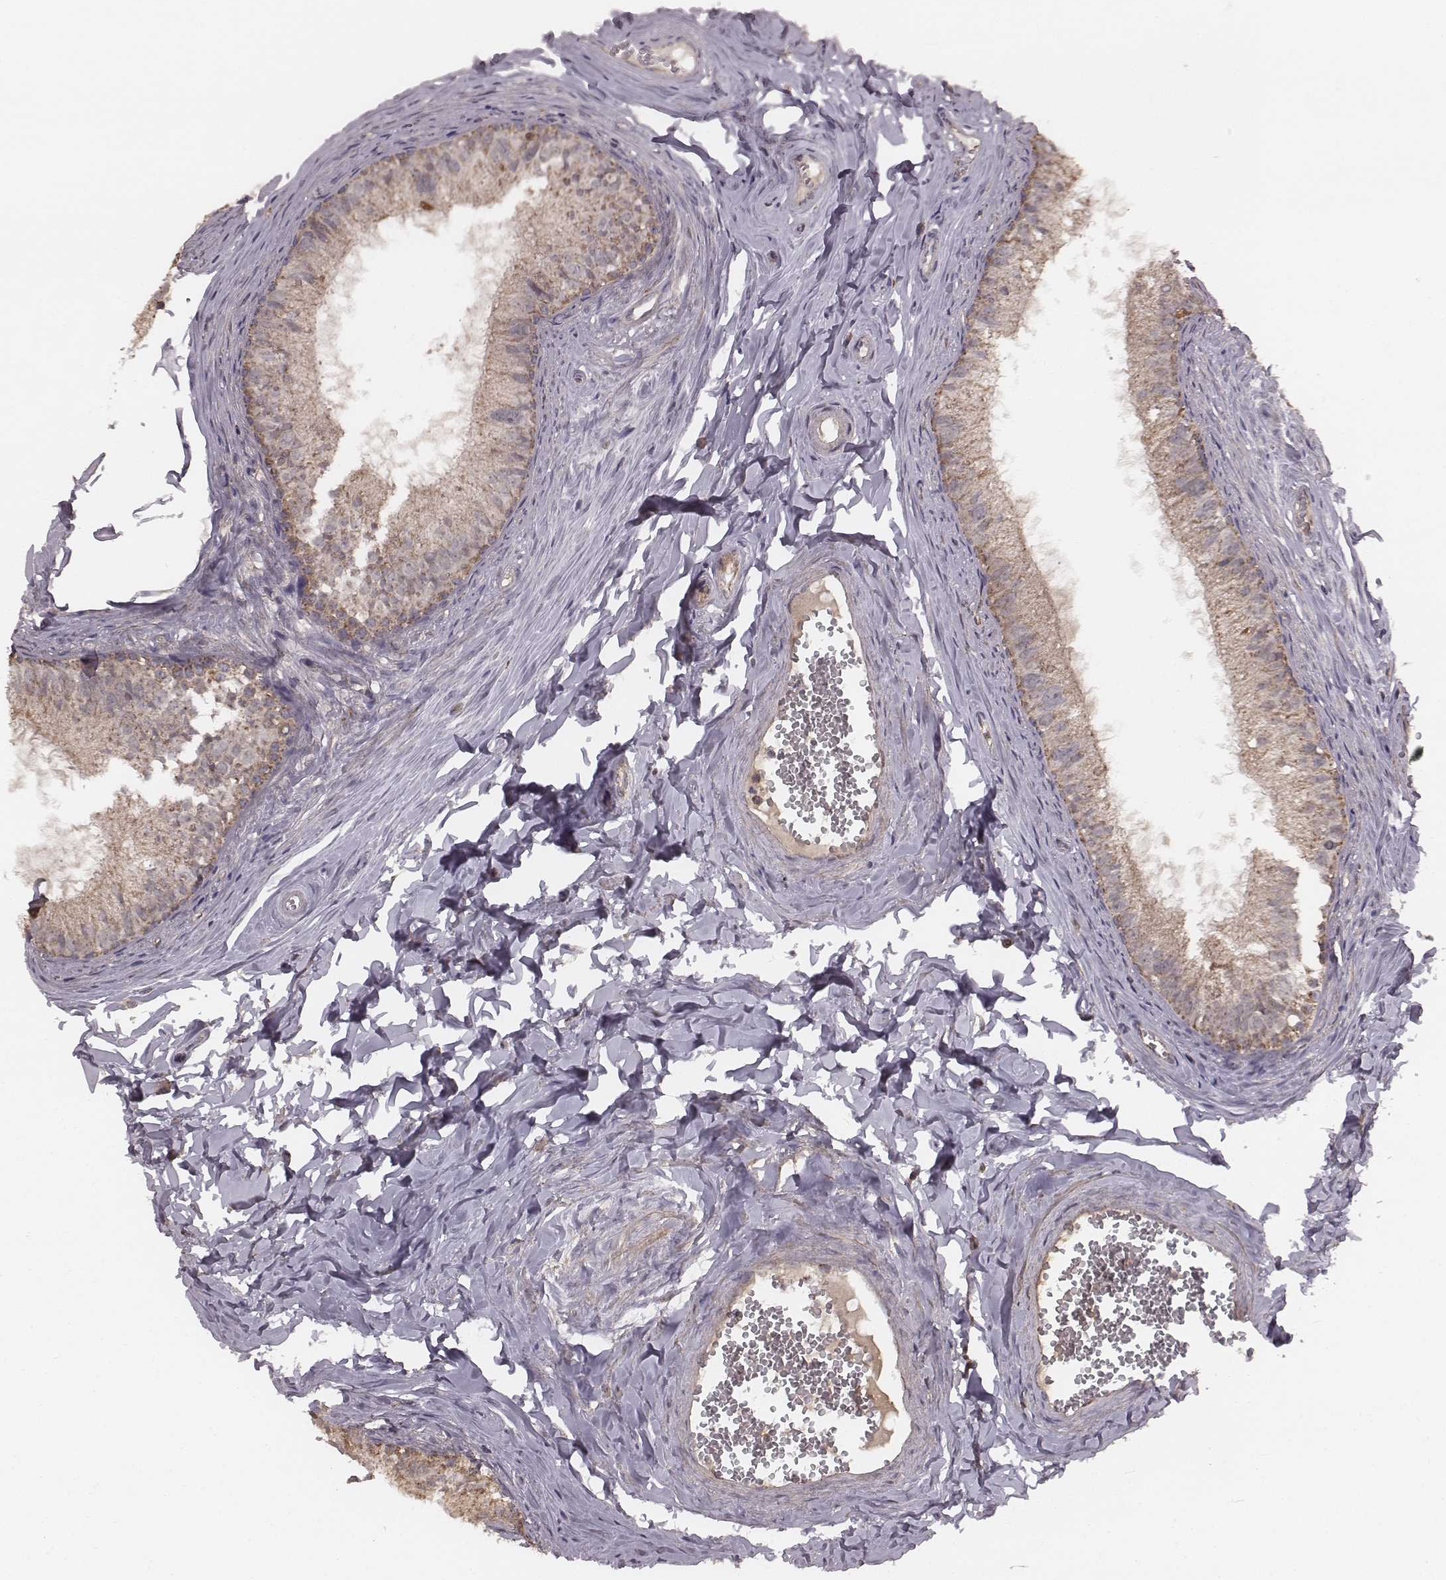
{"staining": {"intensity": "moderate", "quantity": ">75%", "location": "cytoplasmic/membranous"}, "tissue": "epididymis", "cell_type": "Glandular cells", "image_type": "normal", "snomed": [{"axis": "morphology", "description": "Normal tissue, NOS"}, {"axis": "topography", "description": "Epididymis"}], "caption": "Immunohistochemical staining of benign human epididymis demonstrates moderate cytoplasmic/membranous protein positivity in approximately >75% of glandular cells. (brown staining indicates protein expression, while blue staining denotes nuclei).", "gene": "PDCD2L", "patient": {"sex": "male", "age": 45}}